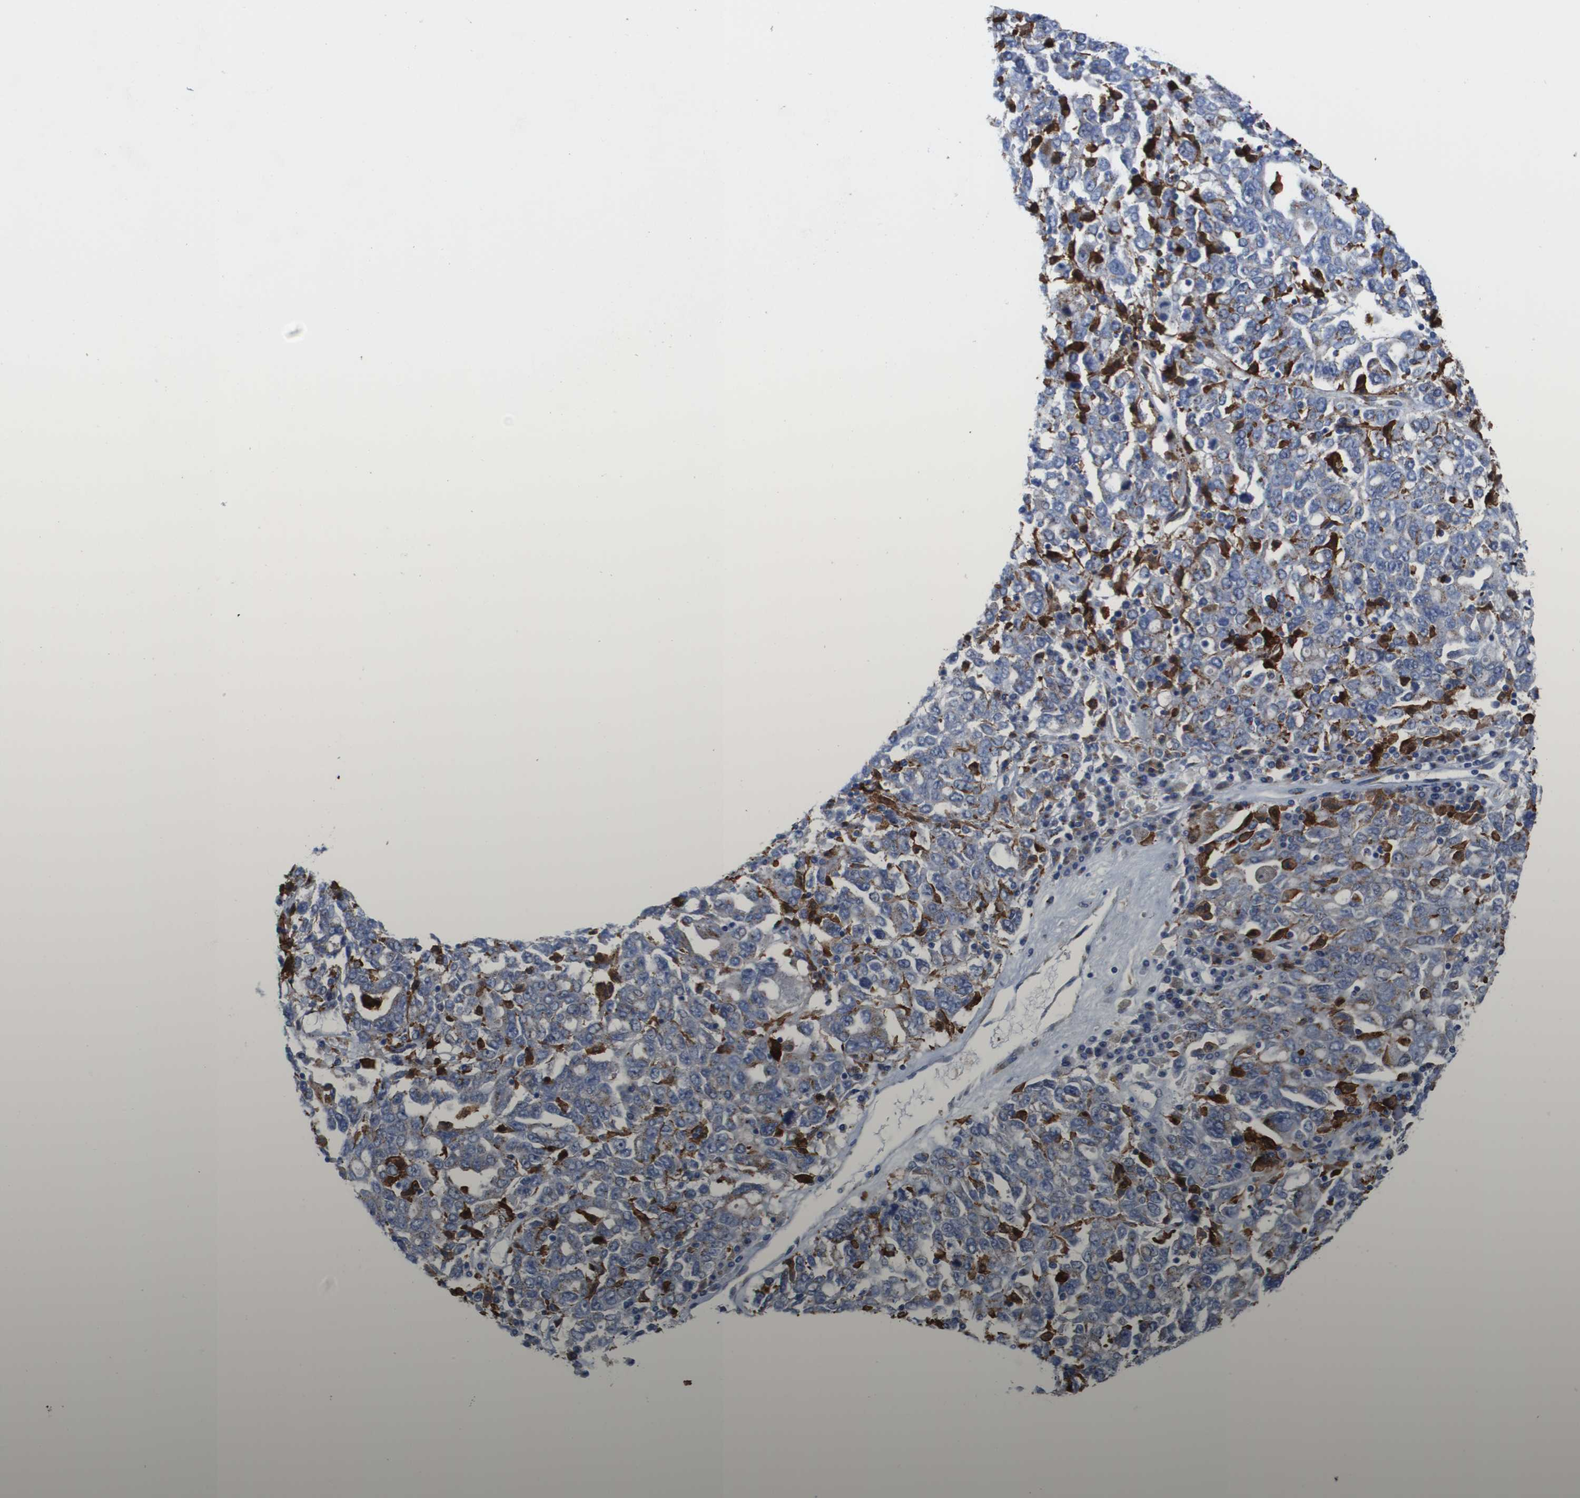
{"staining": {"intensity": "negative", "quantity": "none", "location": "none"}, "tissue": "ovarian cancer", "cell_type": "Tumor cells", "image_type": "cancer", "snomed": [{"axis": "morphology", "description": "Carcinoma, endometroid"}, {"axis": "topography", "description": "Ovary"}], "caption": "DAB (3,3'-diaminobenzidine) immunohistochemical staining of ovarian cancer (endometroid carcinoma) displays no significant staining in tumor cells. (Brightfield microscopy of DAB (3,3'-diaminobenzidine) IHC at high magnification).", "gene": "SLC37A2", "patient": {"sex": "female", "age": 62}}